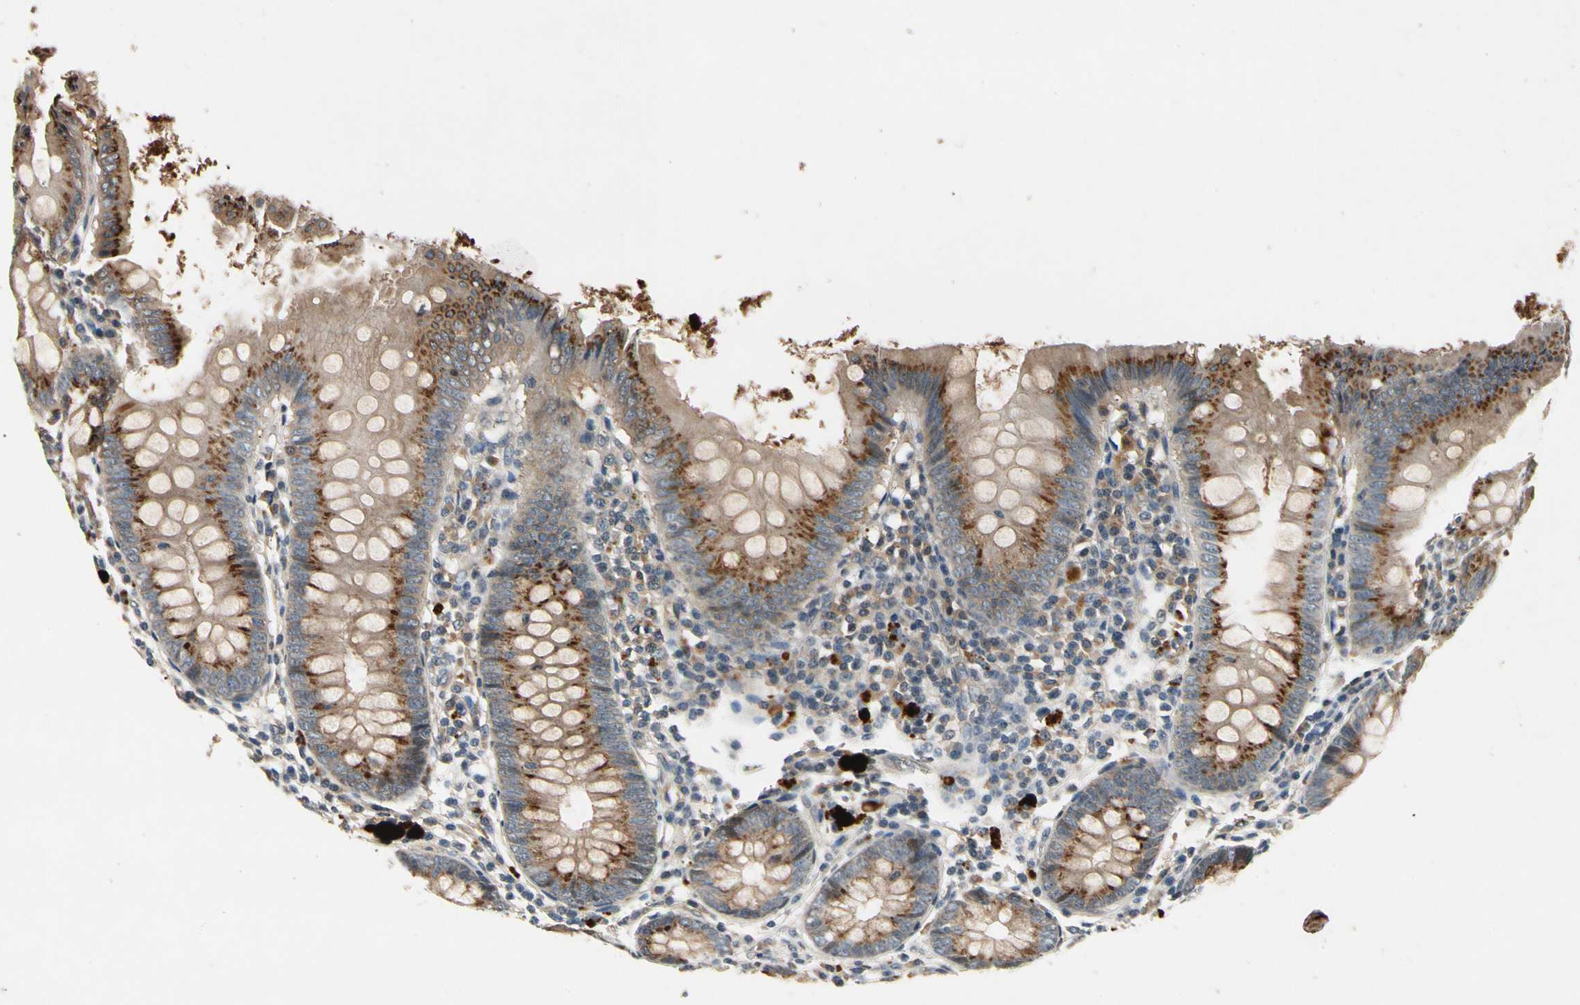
{"staining": {"intensity": "weak", "quantity": ">75%", "location": "cytoplasmic/membranous"}, "tissue": "appendix", "cell_type": "Glandular cells", "image_type": "normal", "snomed": [{"axis": "morphology", "description": "Normal tissue, NOS"}, {"axis": "topography", "description": "Appendix"}], "caption": "Immunohistochemical staining of unremarkable human appendix reveals >75% levels of weak cytoplasmic/membranous protein expression in approximately >75% of glandular cells.", "gene": "ROCK2", "patient": {"sex": "female", "age": 82}}